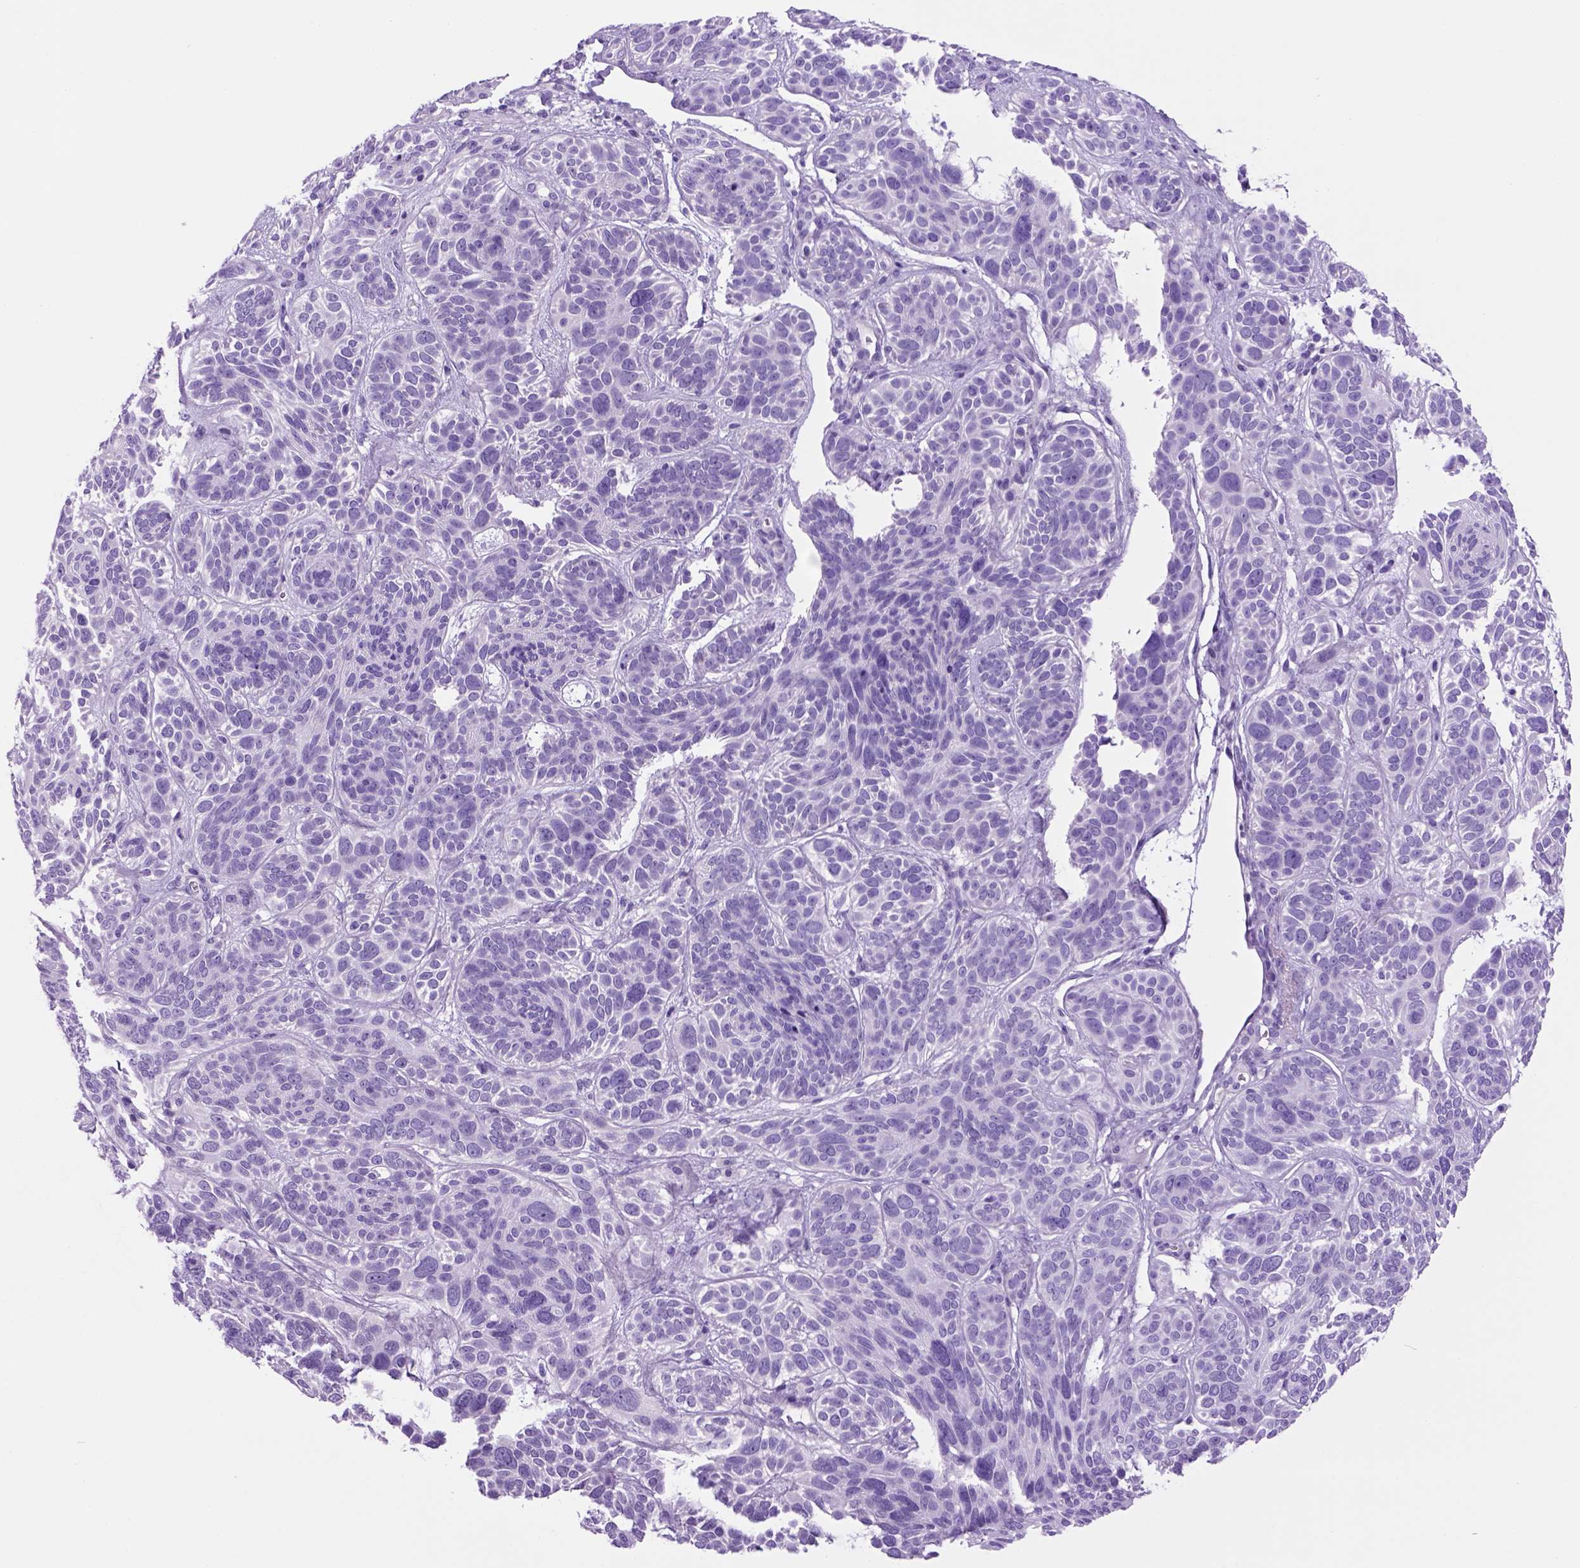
{"staining": {"intensity": "negative", "quantity": "none", "location": "none"}, "tissue": "skin cancer", "cell_type": "Tumor cells", "image_type": "cancer", "snomed": [{"axis": "morphology", "description": "Basal cell carcinoma"}, {"axis": "topography", "description": "Skin"}, {"axis": "topography", "description": "Skin of face"}], "caption": "Tumor cells are negative for brown protein staining in skin basal cell carcinoma. Nuclei are stained in blue.", "gene": "HHIPL2", "patient": {"sex": "male", "age": 73}}